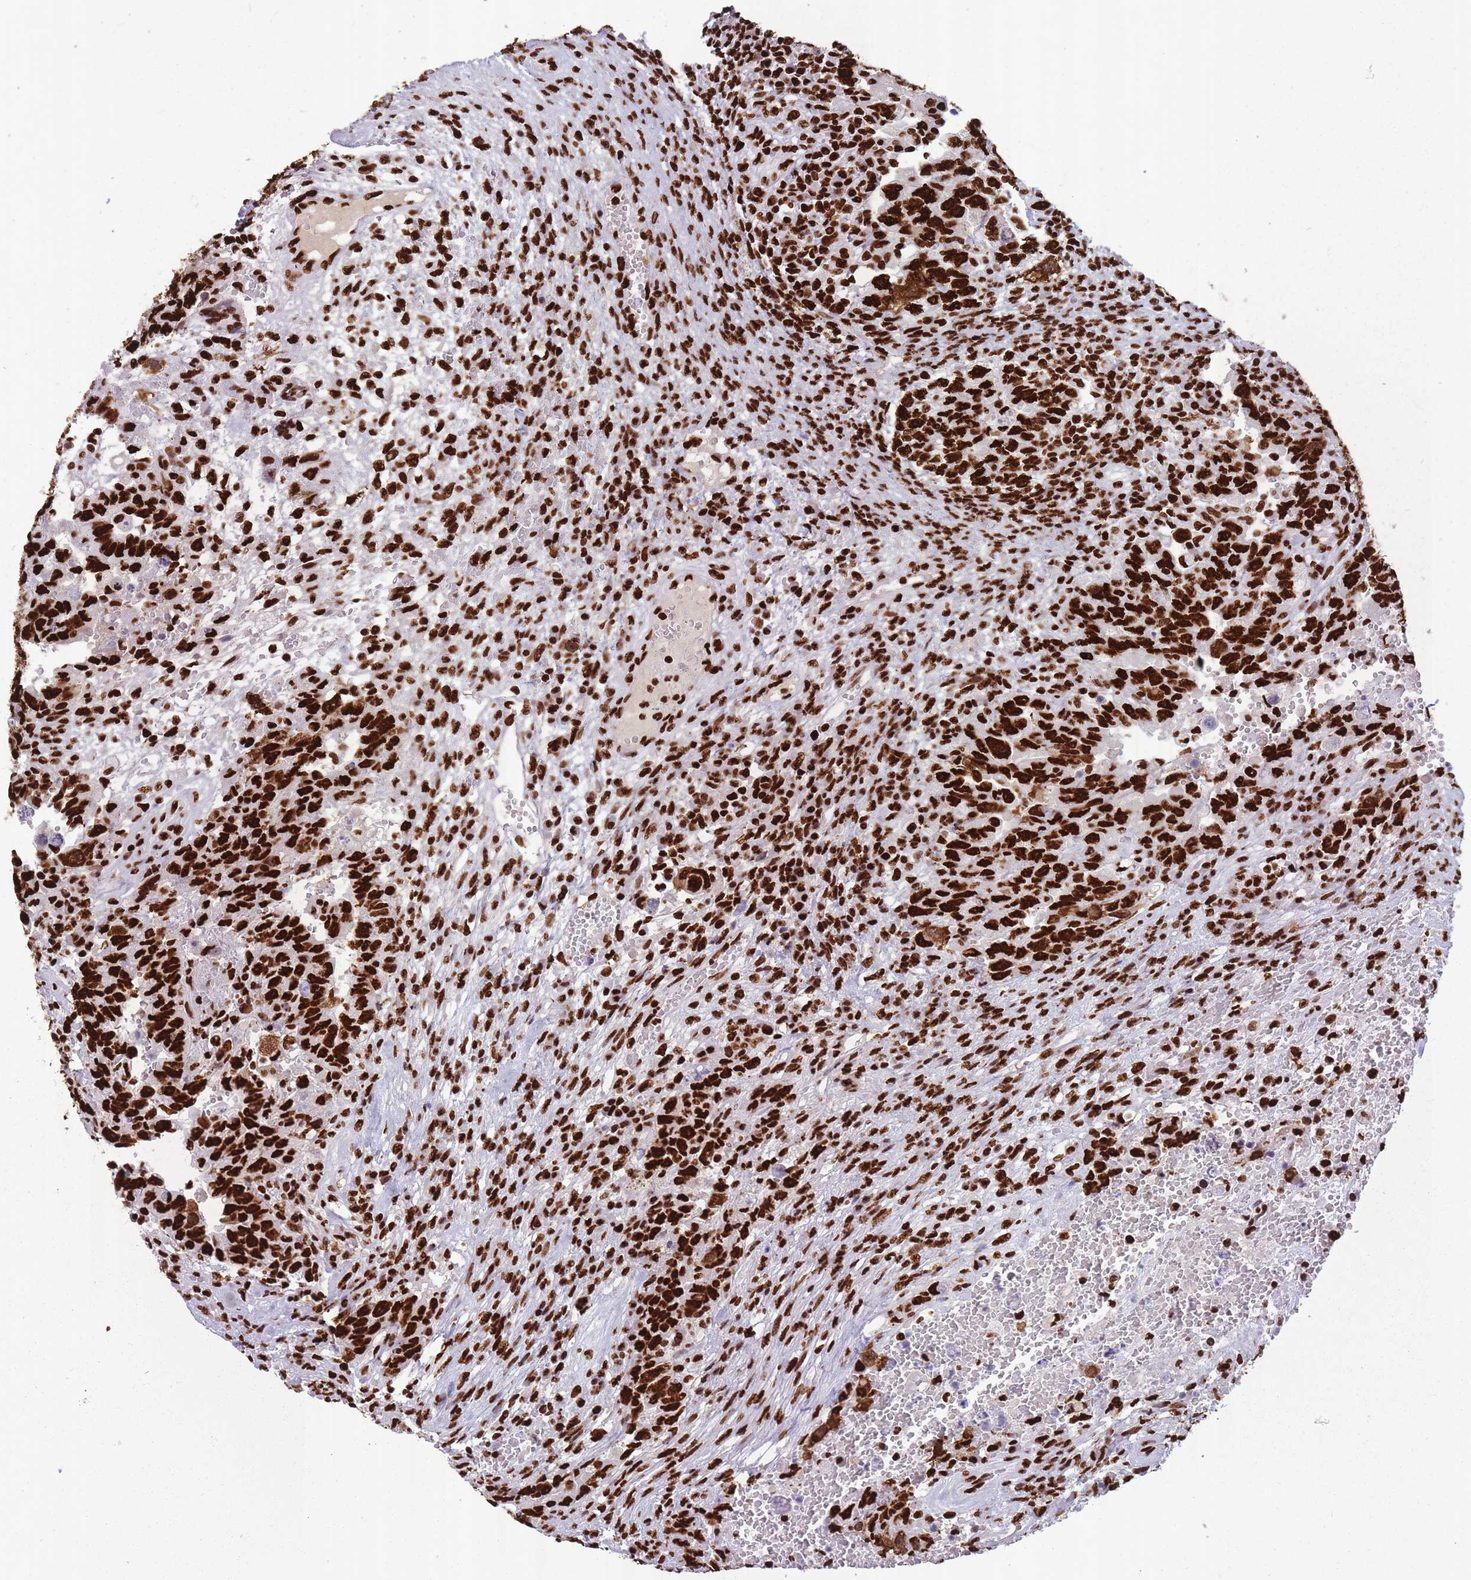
{"staining": {"intensity": "strong", "quantity": ">75%", "location": "nuclear"}, "tissue": "testis cancer", "cell_type": "Tumor cells", "image_type": "cancer", "snomed": [{"axis": "morphology", "description": "Carcinoma, Embryonal, NOS"}, {"axis": "topography", "description": "Testis"}], "caption": "Immunohistochemistry image of human testis cancer stained for a protein (brown), which demonstrates high levels of strong nuclear staining in approximately >75% of tumor cells.", "gene": "HNRNPUL1", "patient": {"sex": "male", "age": 26}}